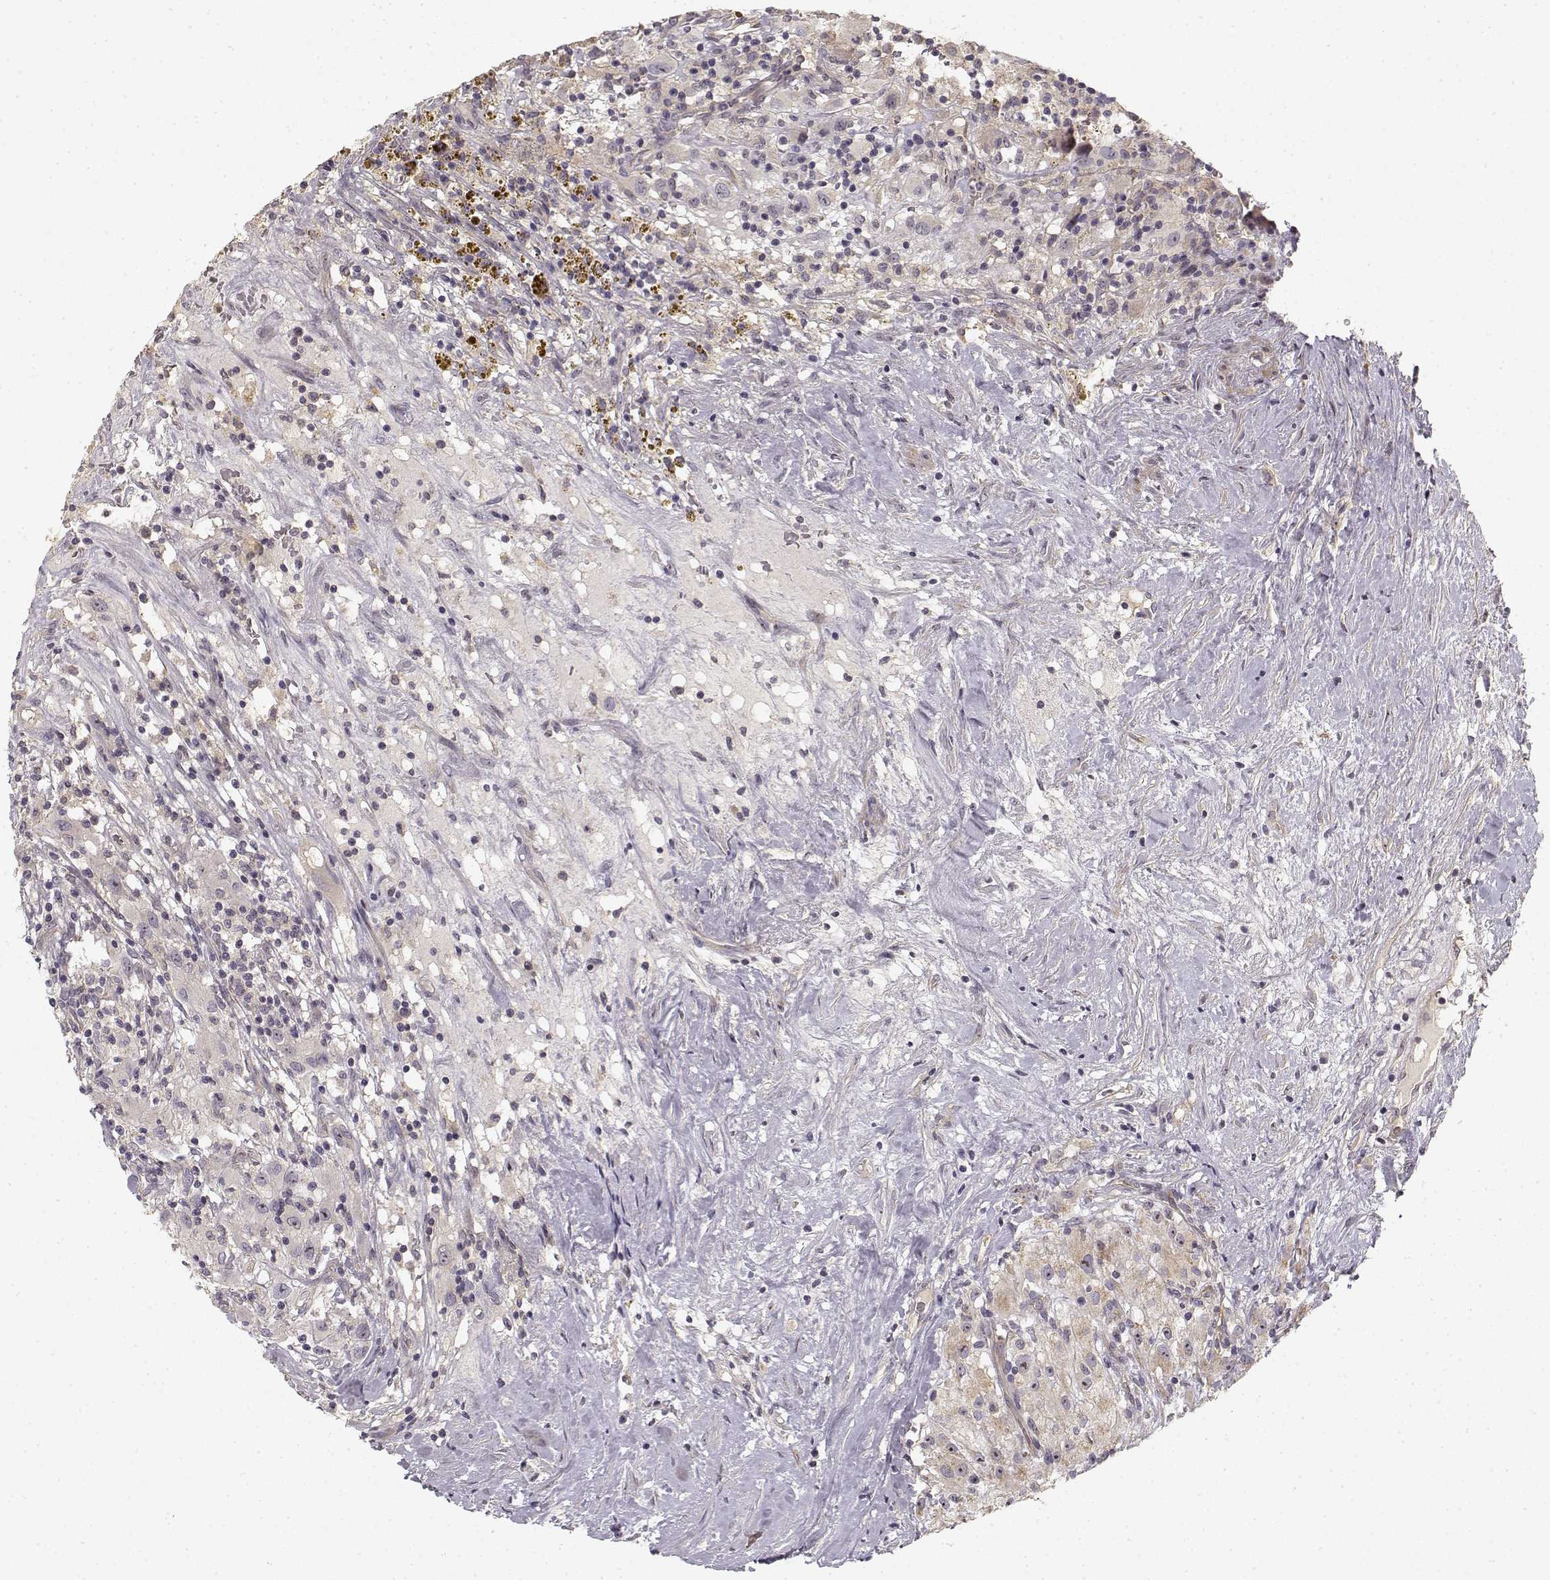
{"staining": {"intensity": "negative", "quantity": "none", "location": "none"}, "tissue": "renal cancer", "cell_type": "Tumor cells", "image_type": "cancer", "snomed": [{"axis": "morphology", "description": "Adenocarcinoma, NOS"}, {"axis": "topography", "description": "Kidney"}], "caption": "A micrograph of renal adenocarcinoma stained for a protein reveals no brown staining in tumor cells.", "gene": "MED12L", "patient": {"sex": "female", "age": 67}}